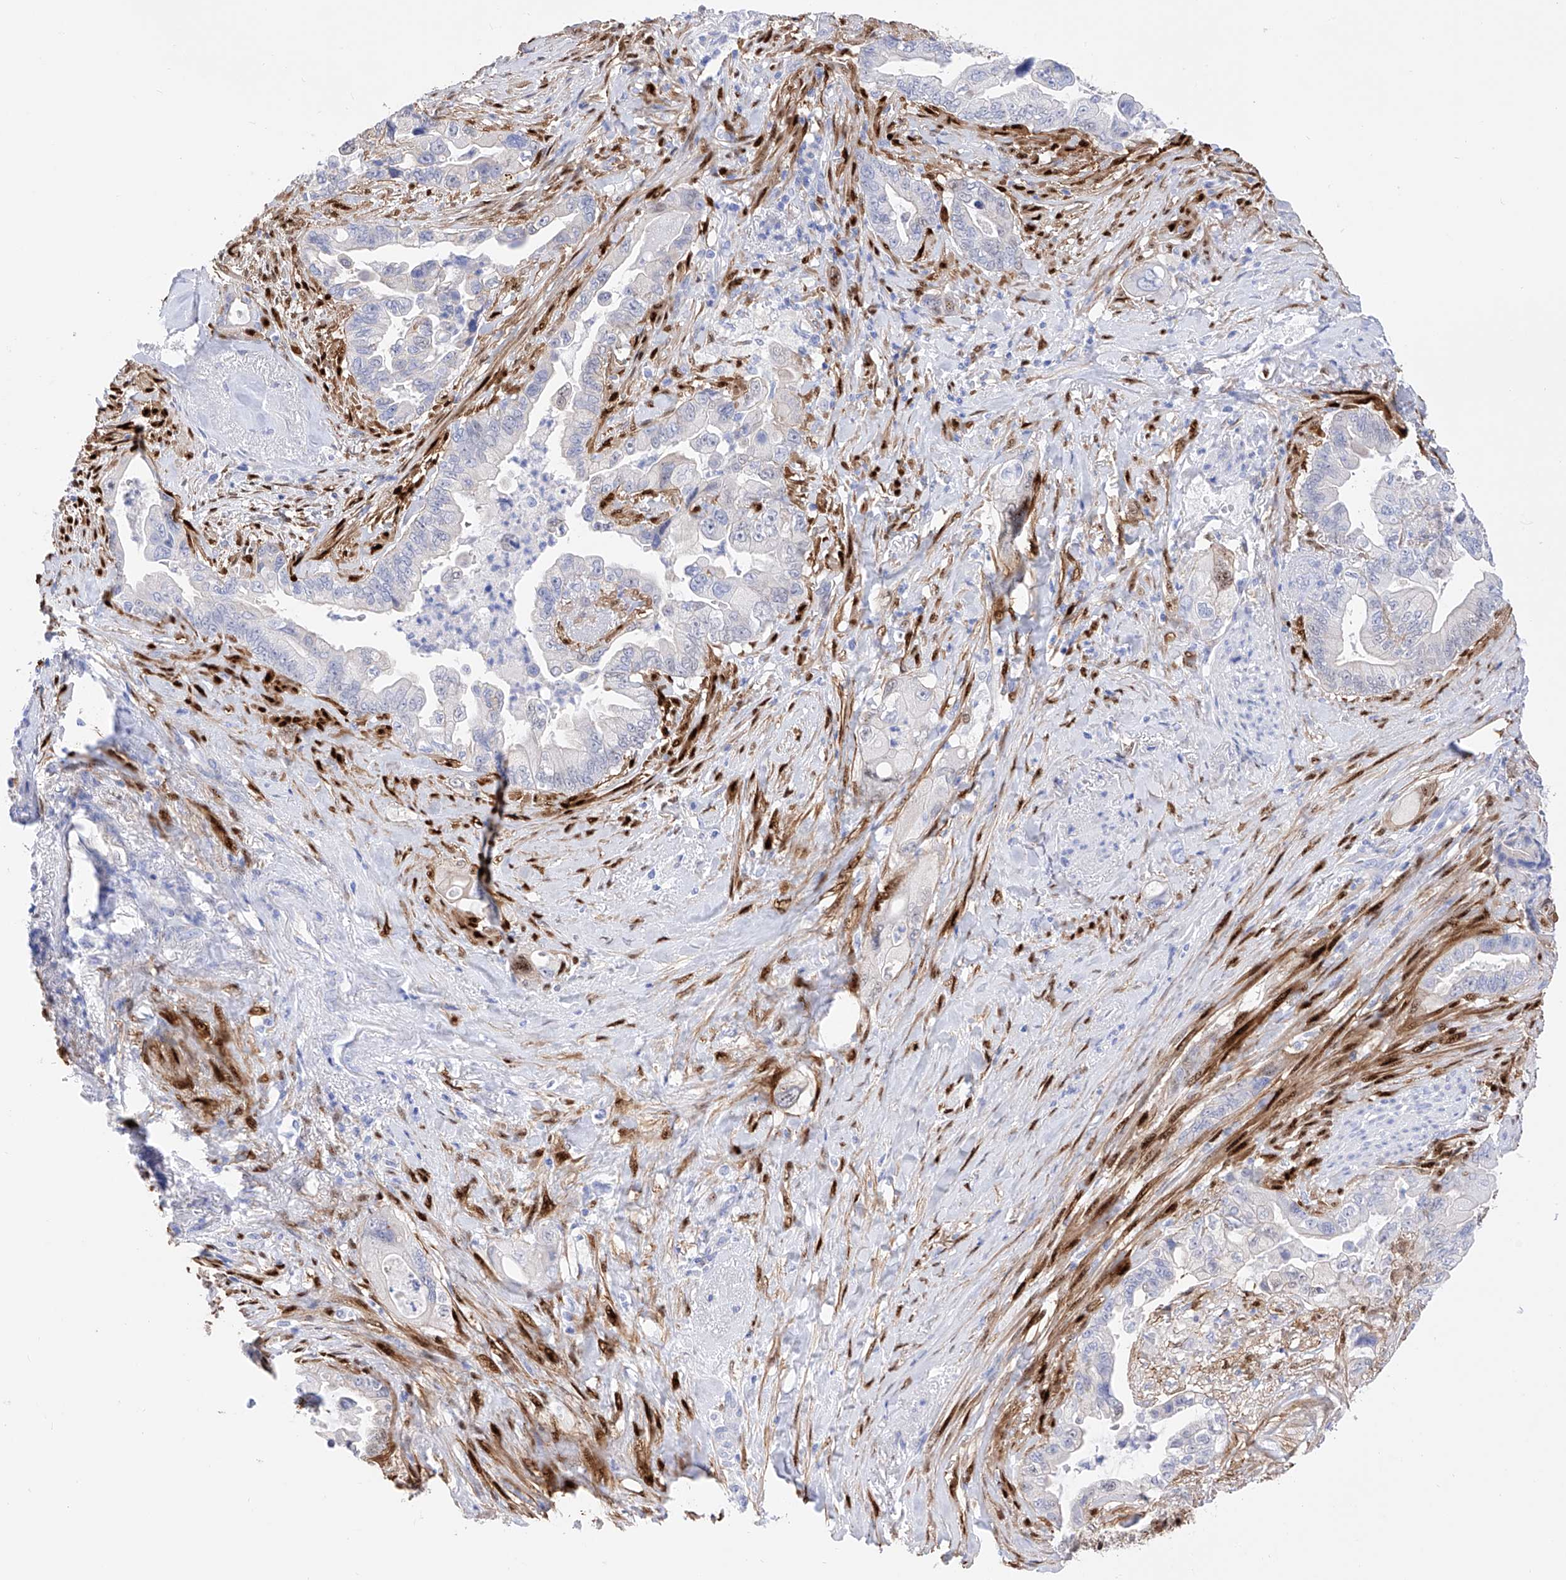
{"staining": {"intensity": "negative", "quantity": "none", "location": "none"}, "tissue": "pancreatic cancer", "cell_type": "Tumor cells", "image_type": "cancer", "snomed": [{"axis": "morphology", "description": "Adenocarcinoma, NOS"}, {"axis": "topography", "description": "Pancreas"}], "caption": "This image is of adenocarcinoma (pancreatic) stained with immunohistochemistry (IHC) to label a protein in brown with the nuclei are counter-stained blue. There is no expression in tumor cells.", "gene": "TRPC7", "patient": {"sex": "male", "age": 70}}